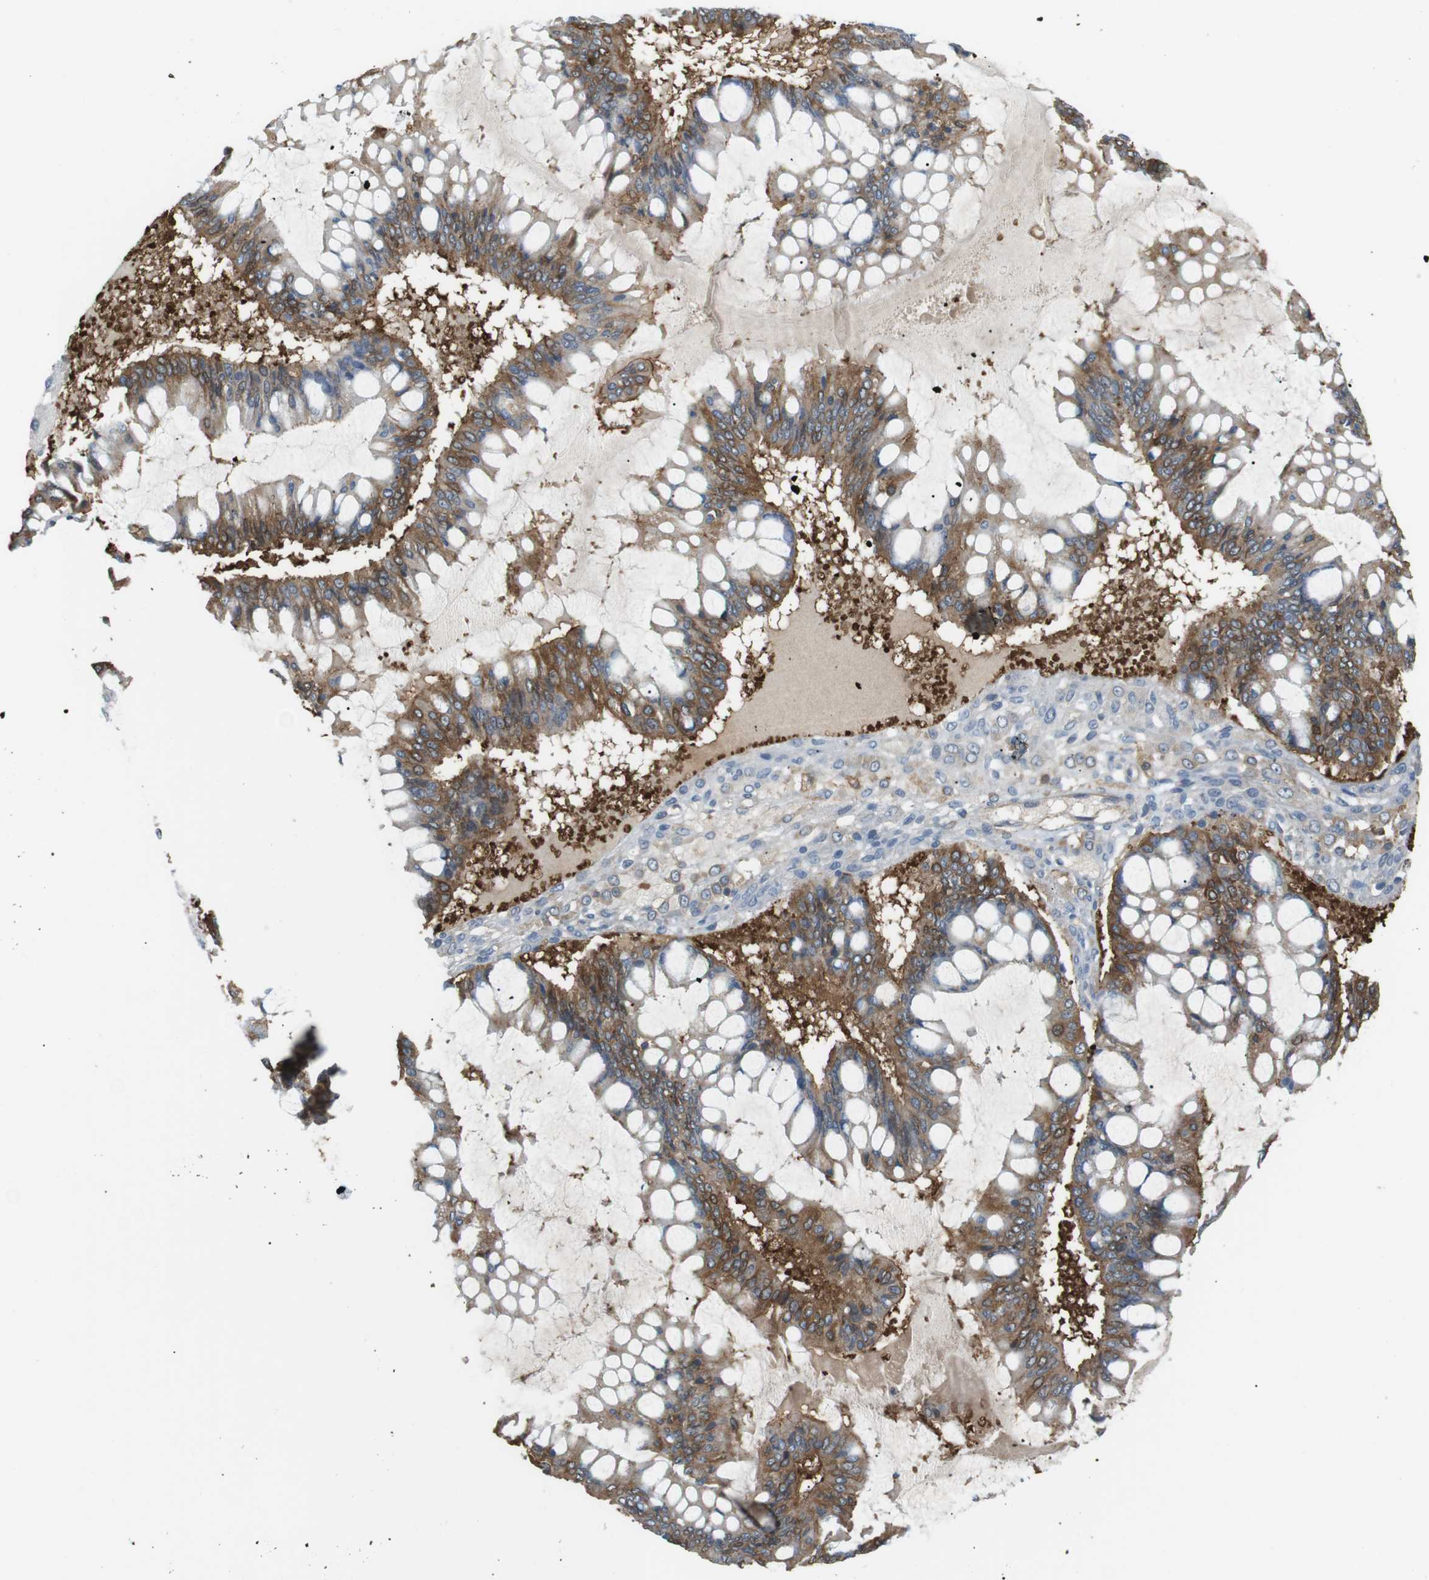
{"staining": {"intensity": "moderate", "quantity": ">75%", "location": "cytoplasmic/membranous"}, "tissue": "ovarian cancer", "cell_type": "Tumor cells", "image_type": "cancer", "snomed": [{"axis": "morphology", "description": "Cystadenocarcinoma, mucinous, NOS"}, {"axis": "topography", "description": "Ovary"}], "caption": "Mucinous cystadenocarcinoma (ovarian) stained for a protein (brown) shows moderate cytoplasmic/membranous positive staining in about >75% of tumor cells.", "gene": "PEPD", "patient": {"sex": "female", "age": 73}}